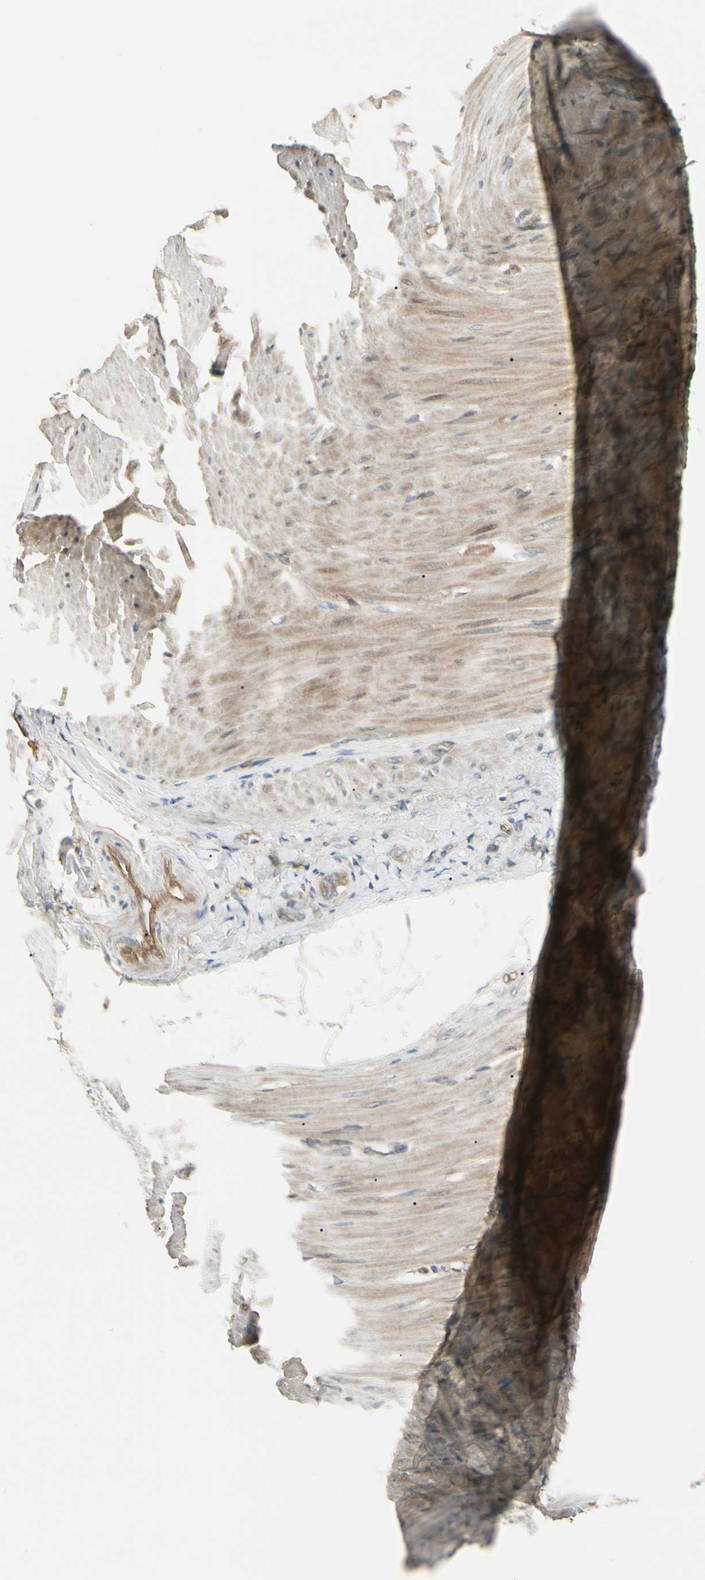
{"staining": {"intensity": "weak", "quantity": ">75%", "location": "cytoplasmic/membranous"}, "tissue": "stomach cancer", "cell_type": "Tumor cells", "image_type": "cancer", "snomed": [{"axis": "morphology", "description": "Adenocarcinoma, NOS"}, {"axis": "topography", "description": "Stomach"}], "caption": "This histopathology image demonstrates IHC staining of stomach cancer (adenocarcinoma), with low weak cytoplasmic/membranous staining in about >75% of tumor cells.", "gene": "F2R", "patient": {"sex": "male", "age": 82}}